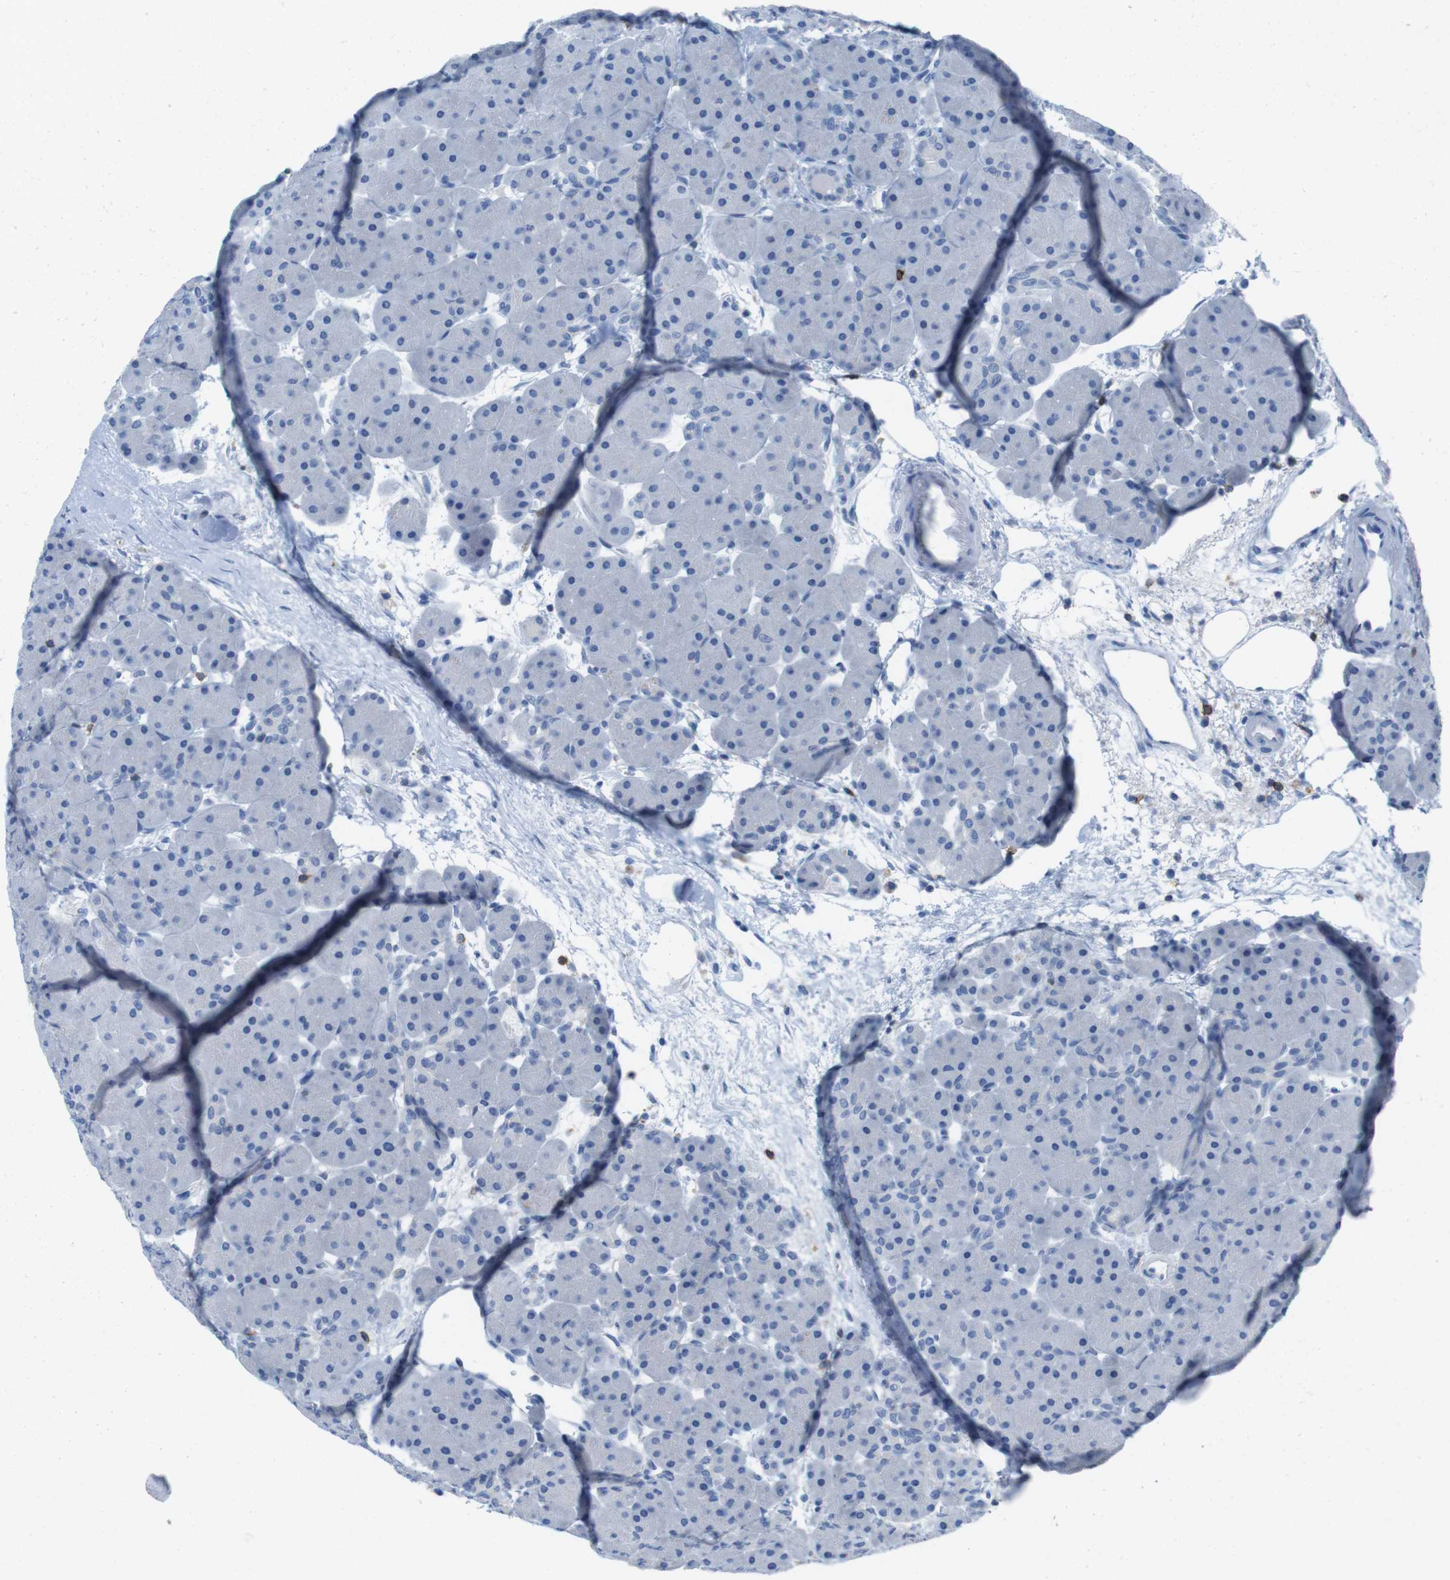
{"staining": {"intensity": "negative", "quantity": "none", "location": "none"}, "tissue": "pancreas", "cell_type": "Exocrine glandular cells", "image_type": "normal", "snomed": [{"axis": "morphology", "description": "Normal tissue, NOS"}, {"axis": "topography", "description": "Pancreas"}], "caption": "Immunohistochemistry image of benign pancreas: human pancreas stained with DAB demonstrates no significant protein expression in exocrine glandular cells. (Immunohistochemistry (ihc), brightfield microscopy, high magnification).", "gene": "CD5", "patient": {"sex": "male", "age": 66}}